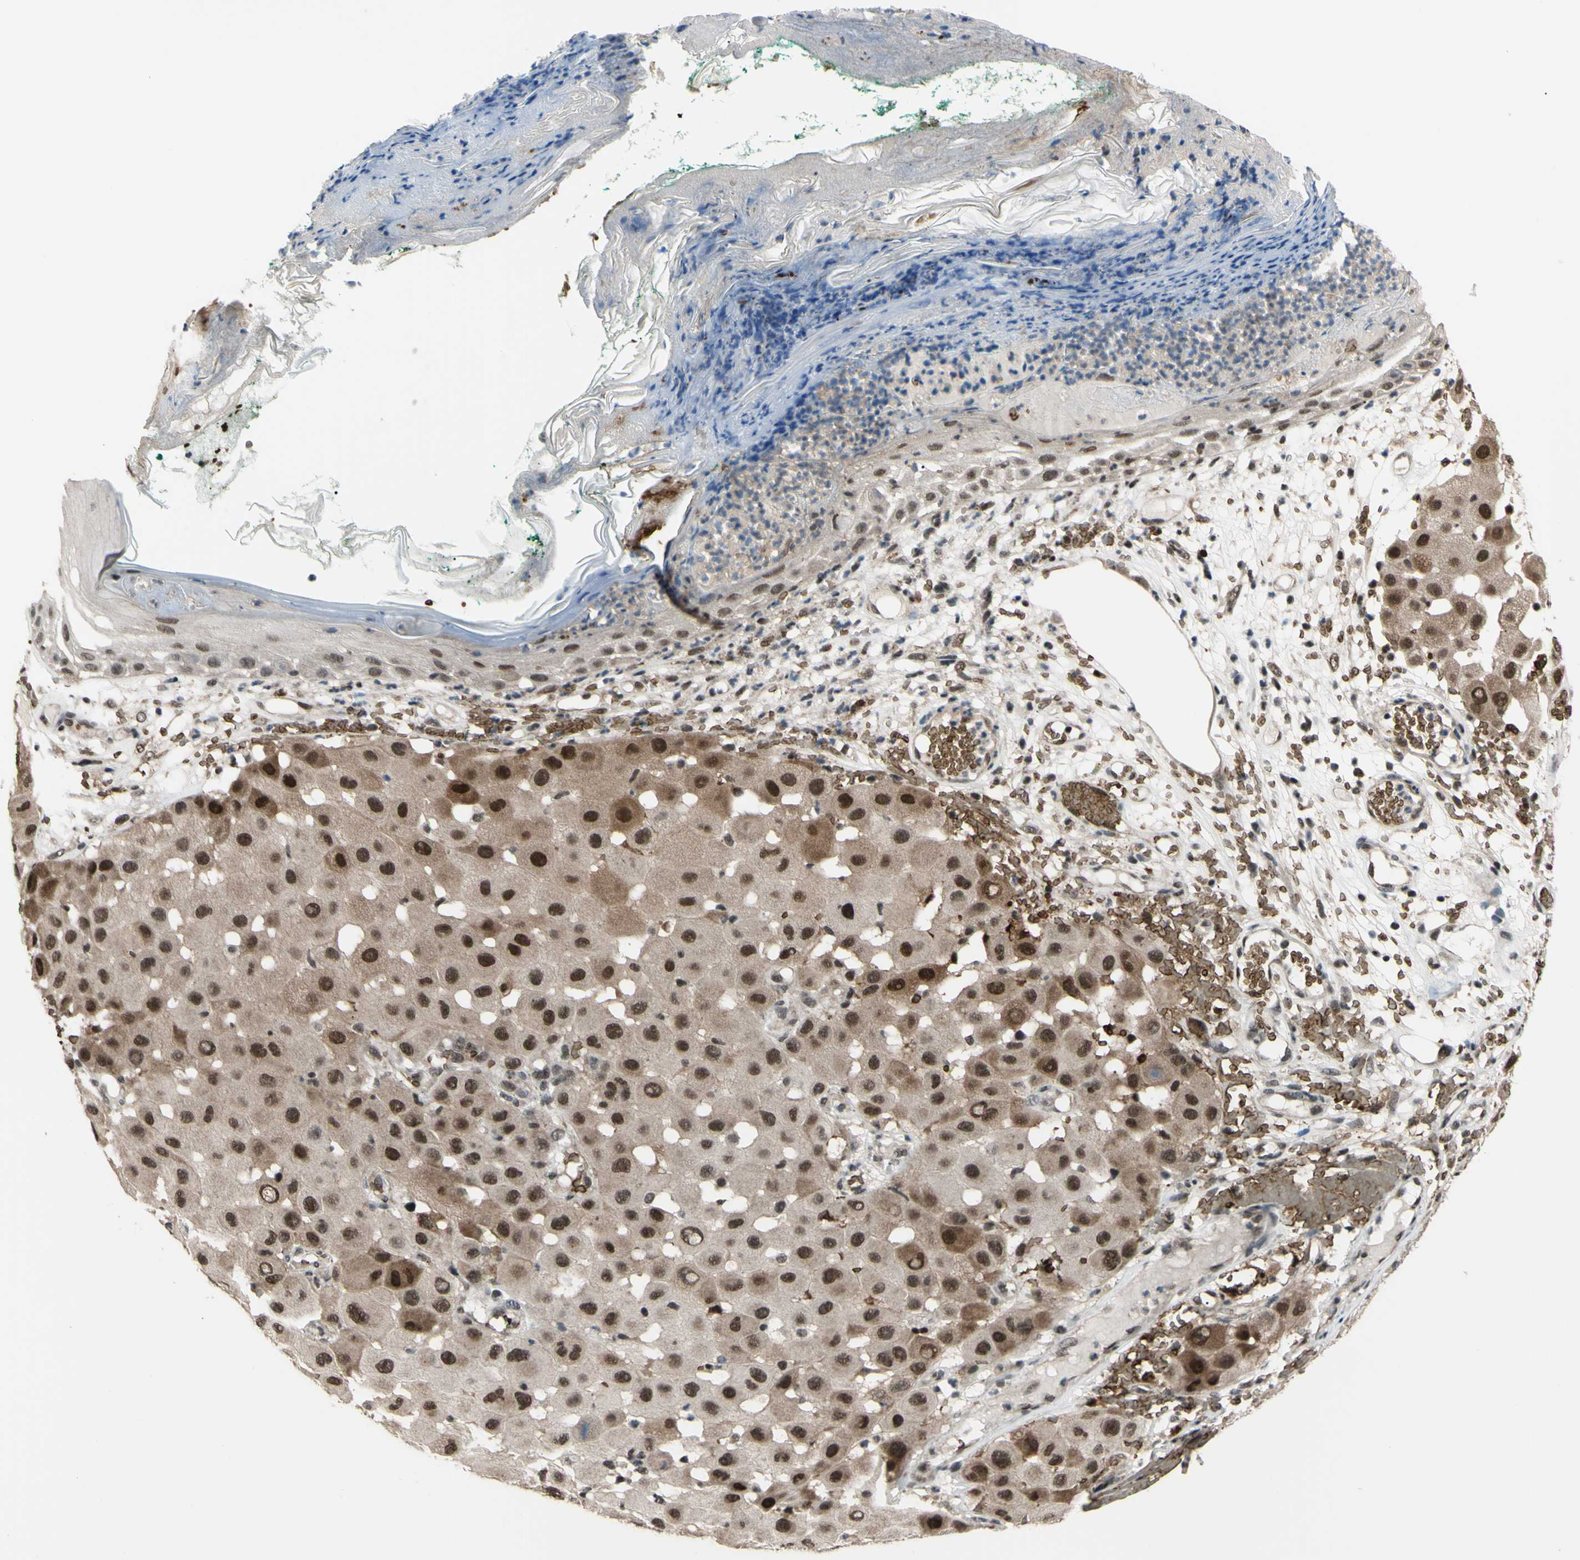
{"staining": {"intensity": "strong", "quantity": ">75%", "location": "cytoplasmic/membranous,nuclear"}, "tissue": "melanoma", "cell_type": "Tumor cells", "image_type": "cancer", "snomed": [{"axis": "morphology", "description": "Malignant melanoma, NOS"}, {"axis": "topography", "description": "Skin"}], "caption": "Immunohistochemical staining of human melanoma demonstrates high levels of strong cytoplasmic/membranous and nuclear positivity in approximately >75% of tumor cells.", "gene": "THAP12", "patient": {"sex": "female", "age": 81}}